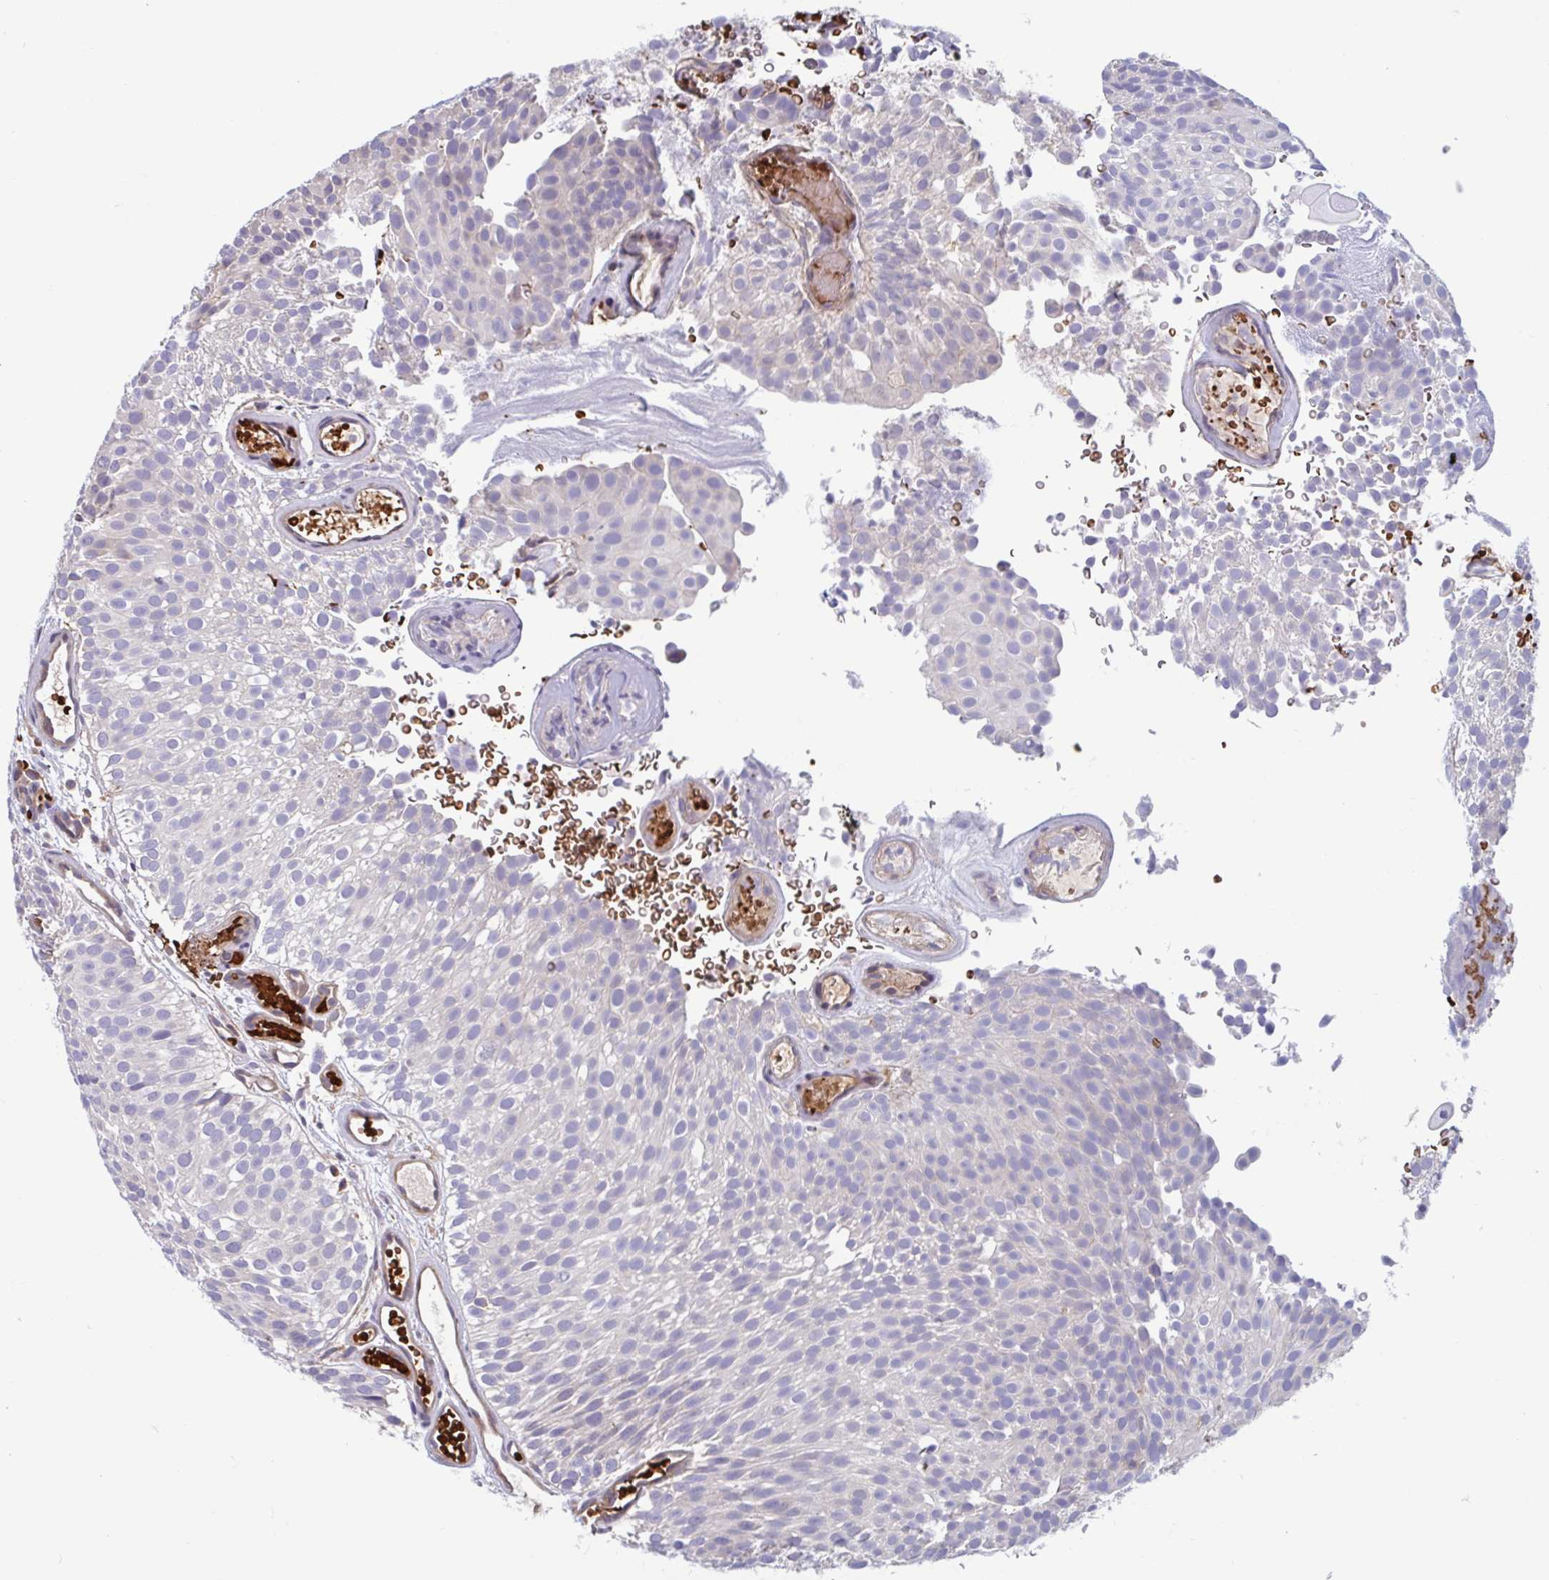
{"staining": {"intensity": "negative", "quantity": "none", "location": "none"}, "tissue": "urothelial cancer", "cell_type": "Tumor cells", "image_type": "cancer", "snomed": [{"axis": "morphology", "description": "Urothelial carcinoma, Low grade"}, {"axis": "topography", "description": "Urinary bladder"}], "caption": "Protein analysis of urothelial cancer shows no significant positivity in tumor cells.", "gene": "LRRC38", "patient": {"sex": "male", "age": 78}}